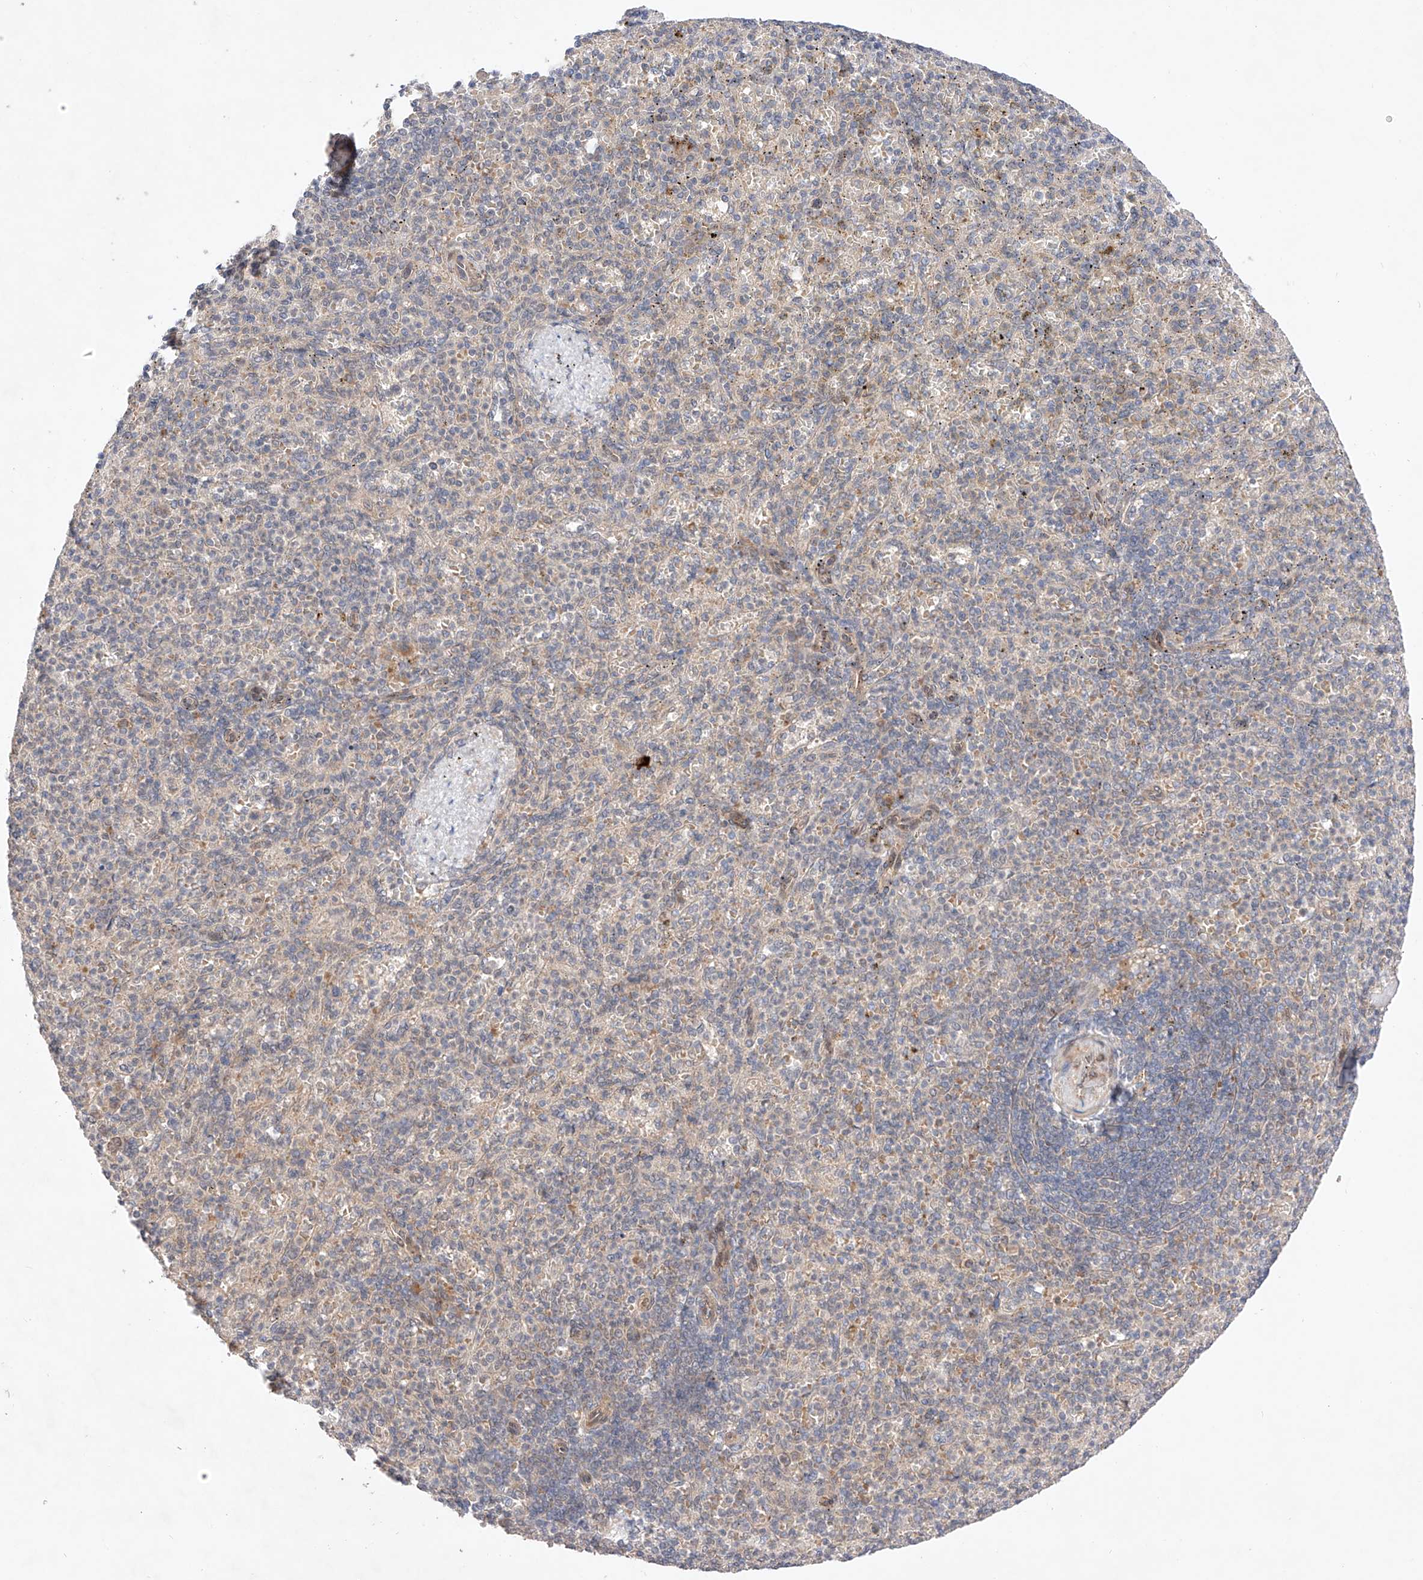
{"staining": {"intensity": "weak", "quantity": "25%-75%", "location": "cytoplasmic/membranous"}, "tissue": "spleen", "cell_type": "Cells in red pulp", "image_type": "normal", "snomed": [{"axis": "morphology", "description": "Normal tissue, NOS"}, {"axis": "topography", "description": "Spleen"}], "caption": "A photomicrograph of human spleen stained for a protein reveals weak cytoplasmic/membranous brown staining in cells in red pulp. Nuclei are stained in blue.", "gene": "ZNF124", "patient": {"sex": "female", "age": 74}}